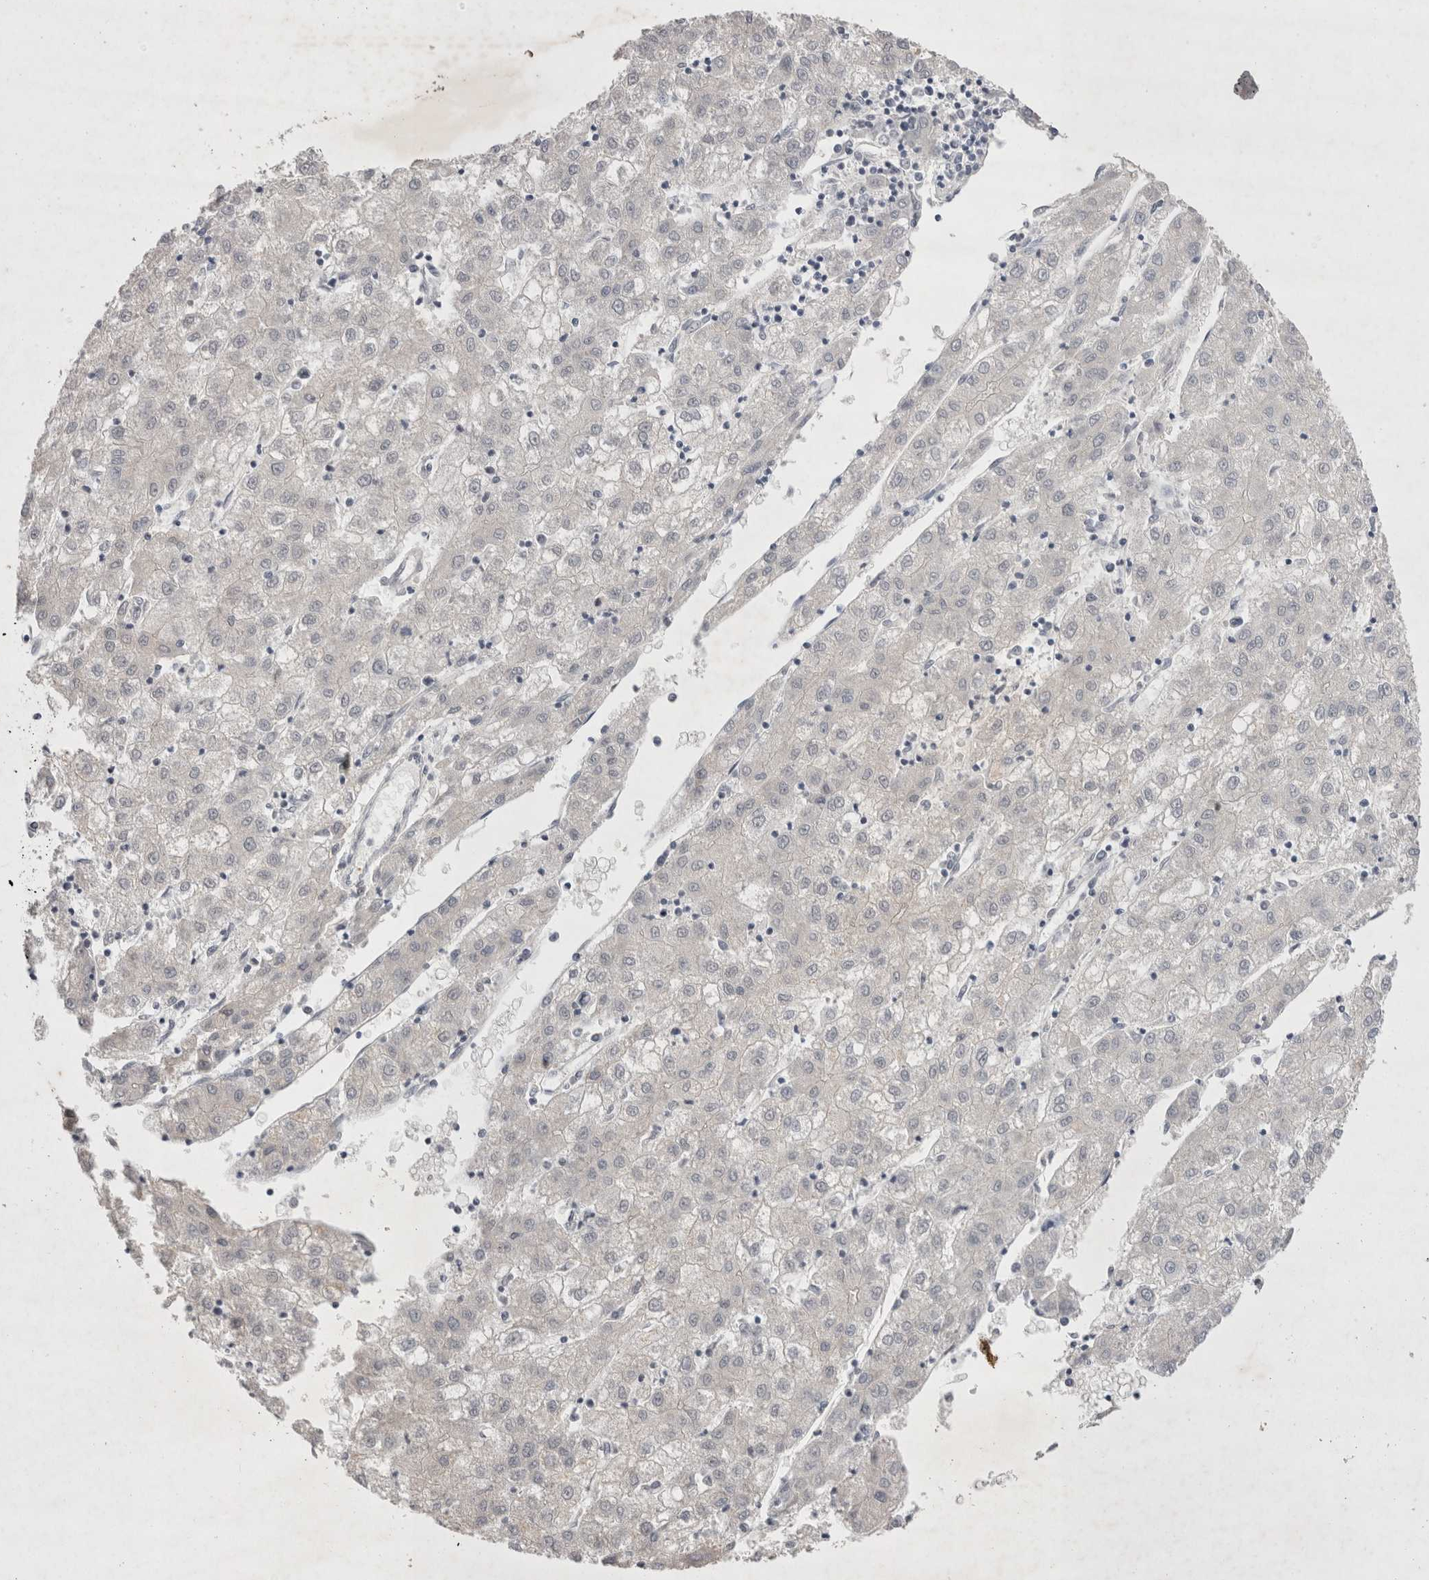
{"staining": {"intensity": "negative", "quantity": "none", "location": "none"}, "tissue": "liver cancer", "cell_type": "Tumor cells", "image_type": "cancer", "snomed": [{"axis": "morphology", "description": "Carcinoma, Hepatocellular, NOS"}, {"axis": "topography", "description": "Liver"}], "caption": "Immunohistochemistry (IHC) image of neoplastic tissue: liver cancer (hepatocellular carcinoma) stained with DAB demonstrates no significant protein staining in tumor cells.", "gene": "RBM6", "patient": {"sex": "male", "age": 72}}